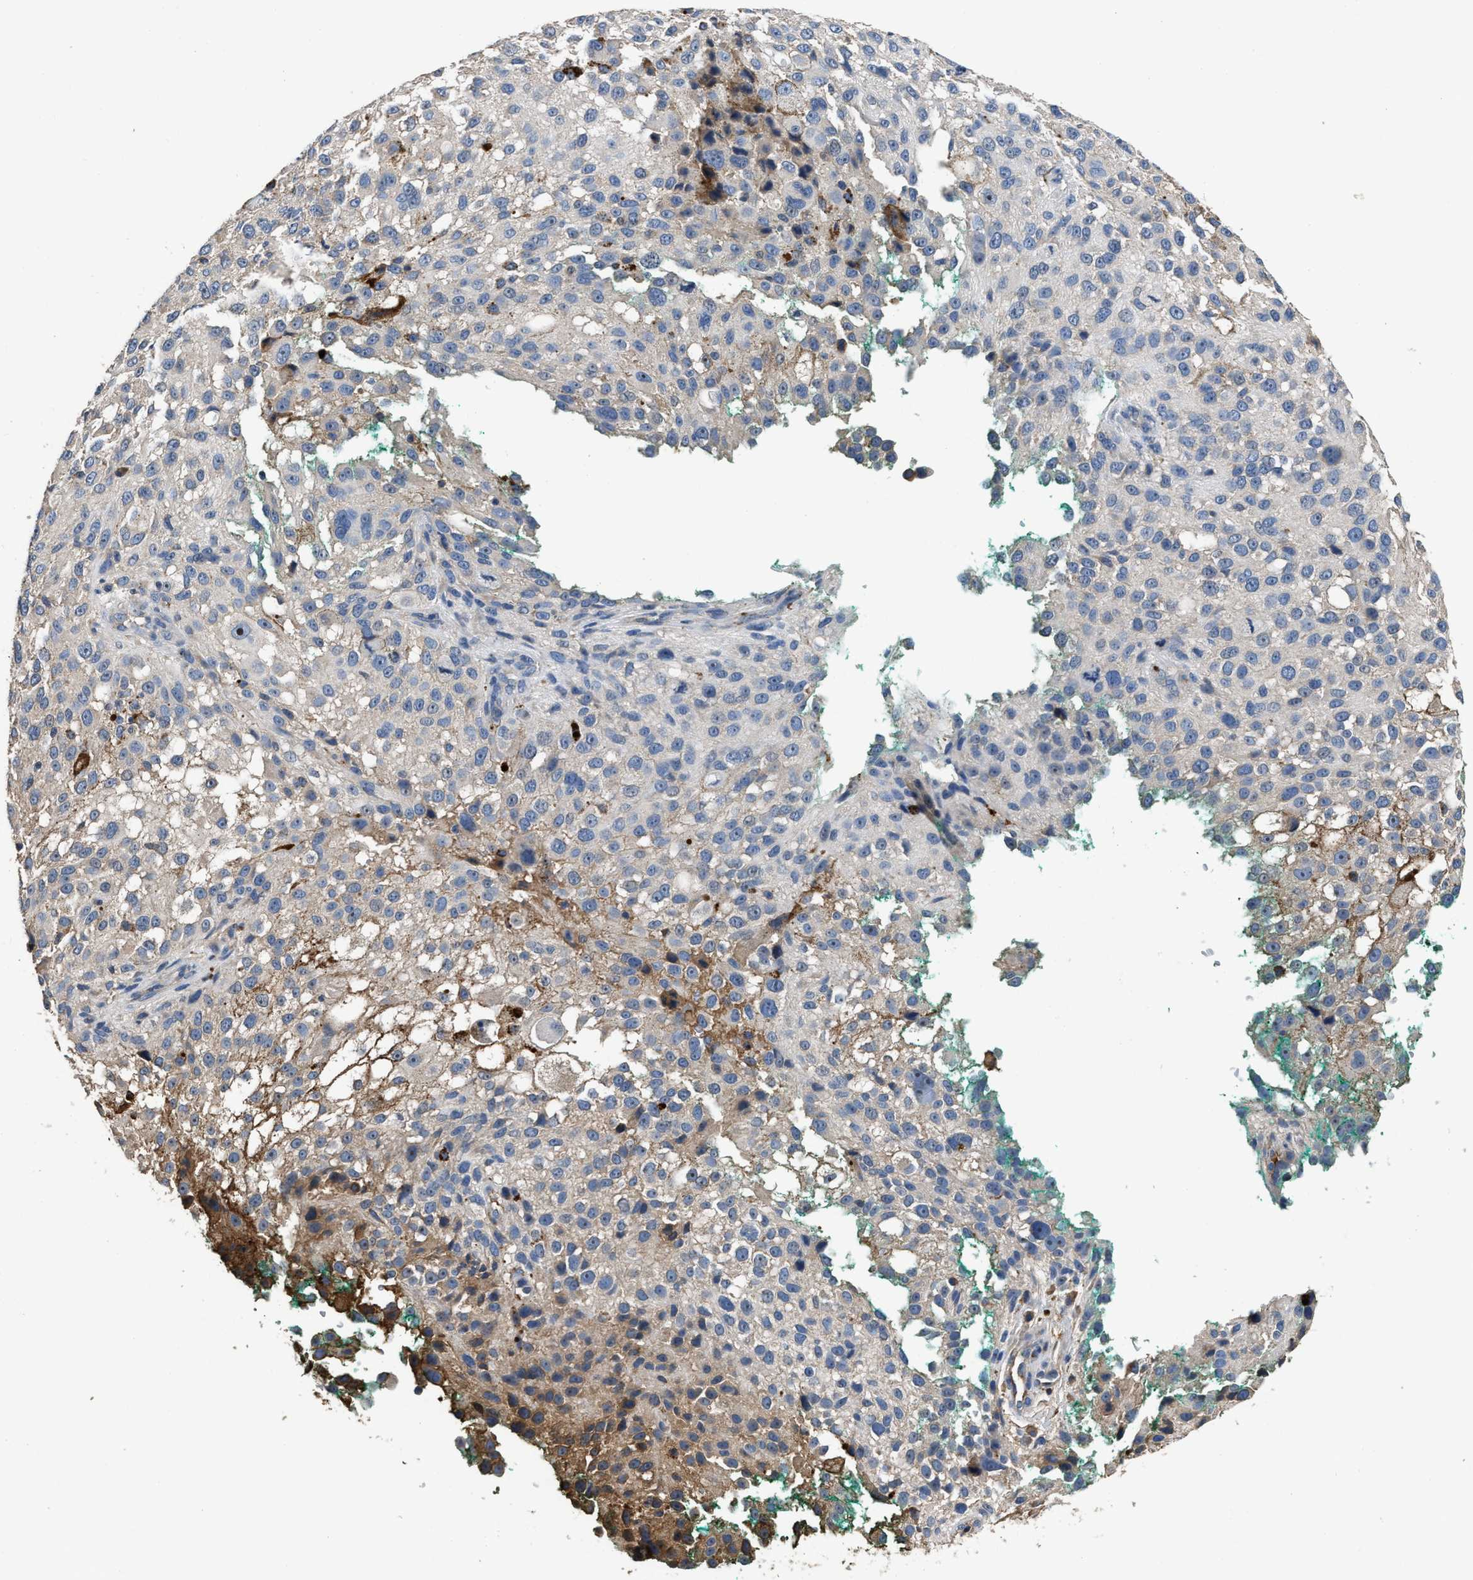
{"staining": {"intensity": "weak", "quantity": "<25%", "location": "cytoplasmic/membranous"}, "tissue": "melanoma", "cell_type": "Tumor cells", "image_type": "cancer", "snomed": [{"axis": "morphology", "description": "Necrosis, NOS"}, {"axis": "morphology", "description": "Malignant melanoma, NOS"}, {"axis": "topography", "description": "Skin"}], "caption": "High power microscopy histopathology image of an immunohistochemistry micrograph of melanoma, revealing no significant staining in tumor cells. (Brightfield microscopy of DAB (3,3'-diaminobenzidine) immunohistochemistry (IHC) at high magnification).", "gene": "C3", "patient": {"sex": "female", "age": 87}}